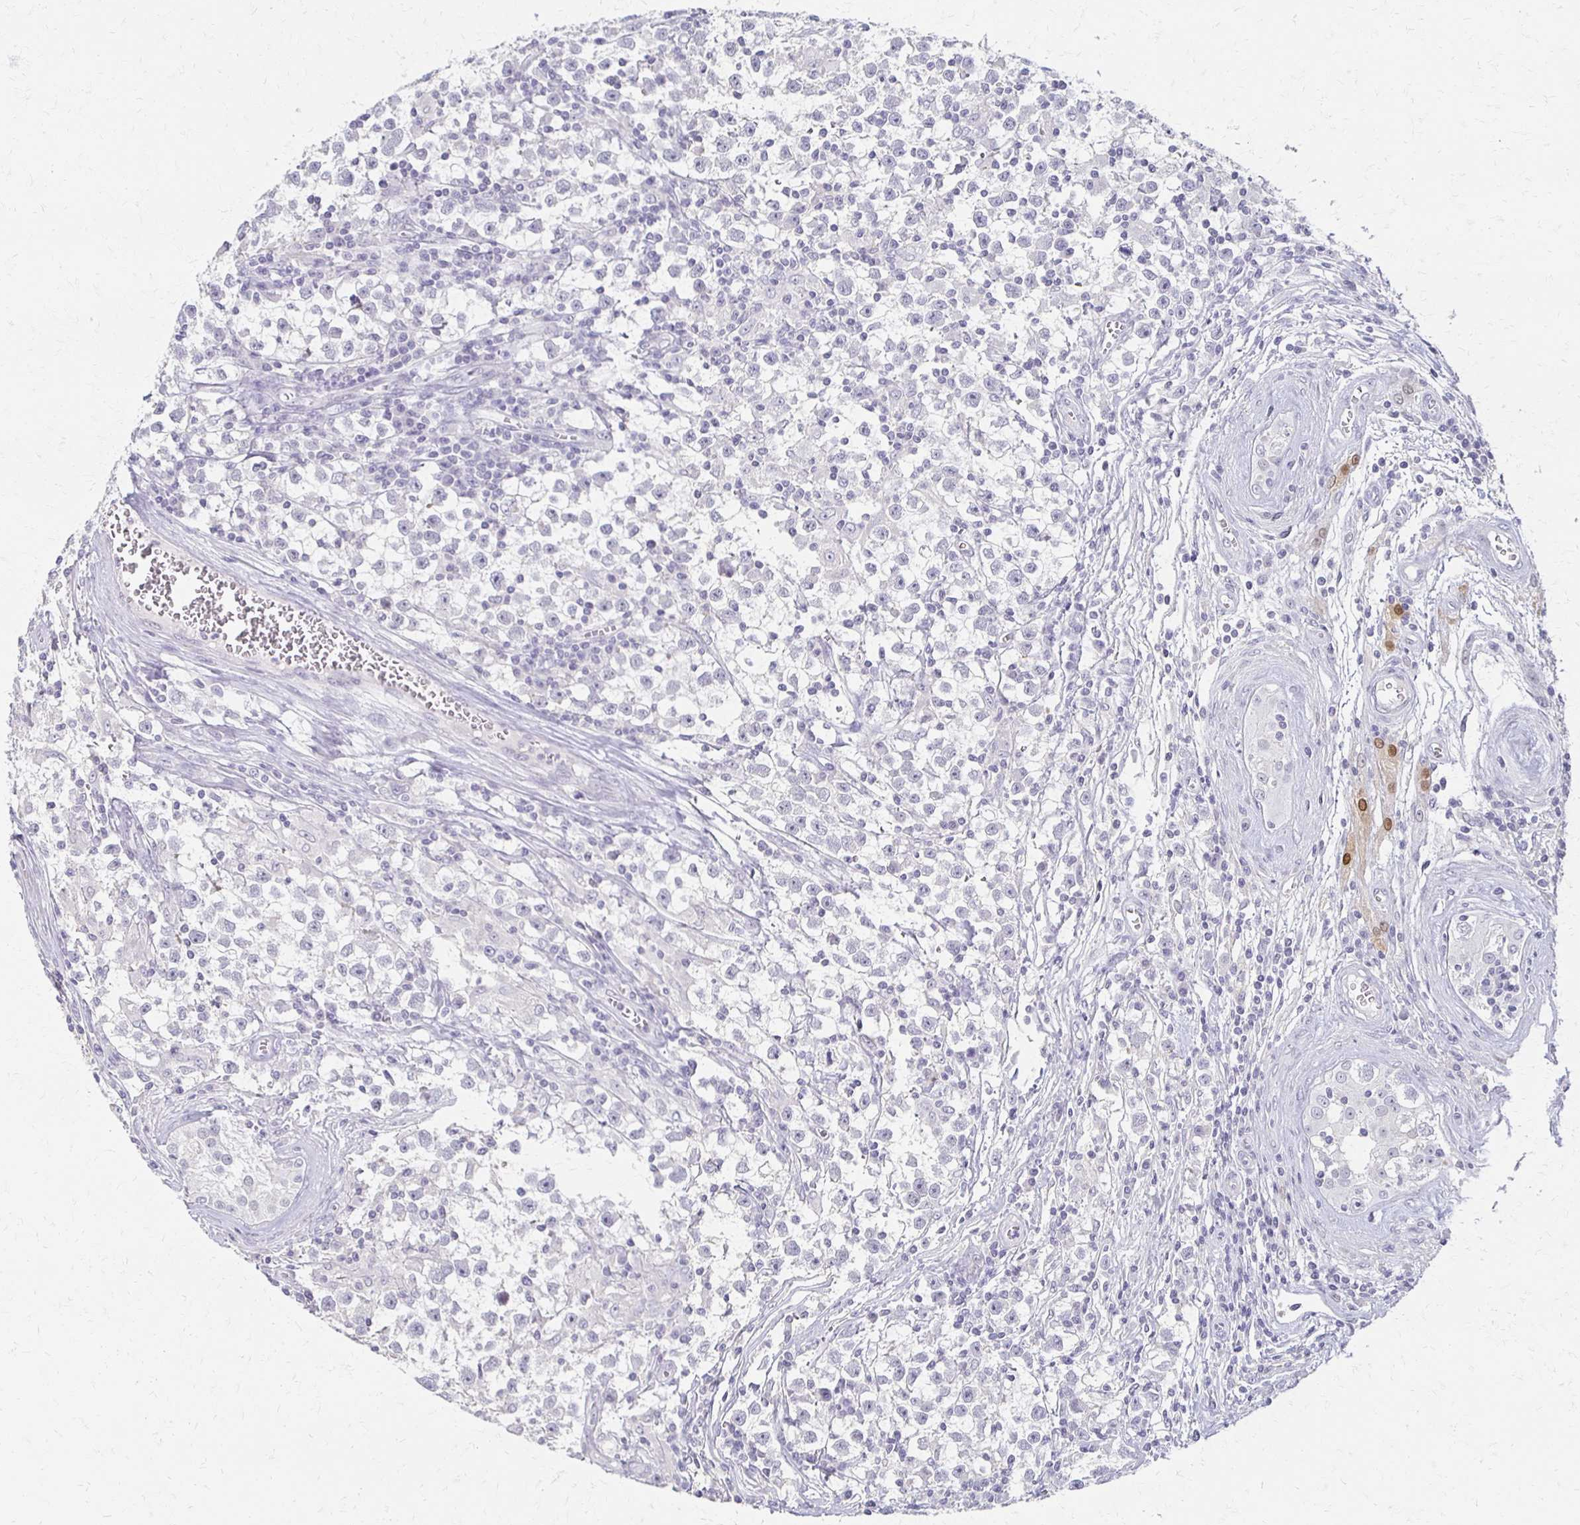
{"staining": {"intensity": "negative", "quantity": "none", "location": "none"}, "tissue": "testis cancer", "cell_type": "Tumor cells", "image_type": "cancer", "snomed": [{"axis": "morphology", "description": "Seminoma, NOS"}, {"axis": "topography", "description": "Testis"}], "caption": "This is an immunohistochemistry micrograph of human seminoma (testis). There is no positivity in tumor cells.", "gene": "FOXO4", "patient": {"sex": "male", "age": 31}}